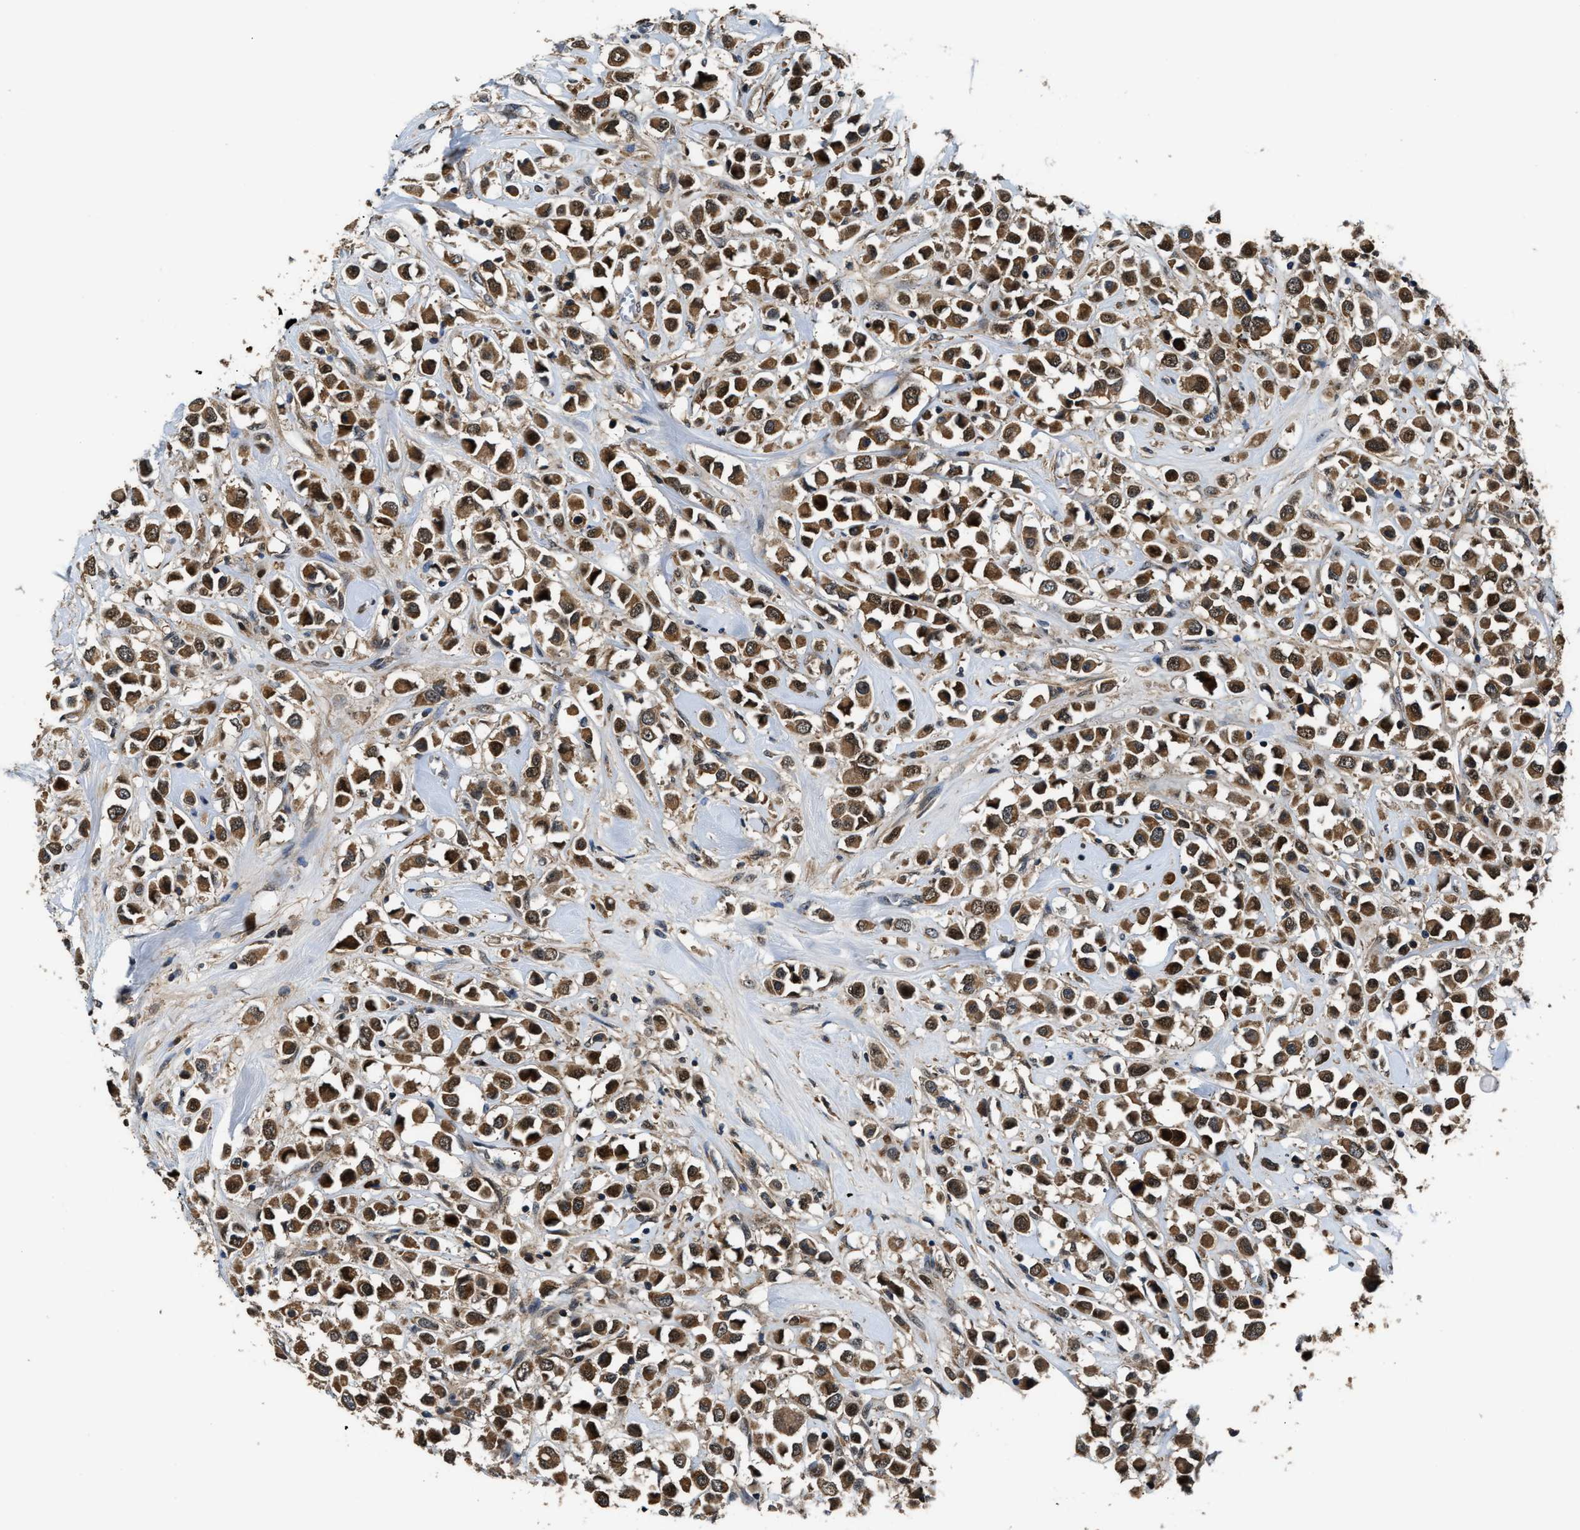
{"staining": {"intensity": "moderate", "quantity": ">75%", "location": "cytoplasmic/membranous"}, "tissue": "breast cancer", "cell_type": "Tumor cells", "image_type": "cancer", "snomed": [{"axis": "morphology", "description": "Duct carcinoma"}, {"axis": "topography", "description": "Breast"}], "caption": "The immunohistochemical stain labels moderate cytoplasmic/membranous staining in tumor cells of breast cancer (infiltrating ductal carcinoma) tissue. Immunohistochemistry (ihc) stains the protein of interest in brown and the nuclei are stained blue.", "gene": "PPA1", "patient": {"sex": "female", "age": 61}}